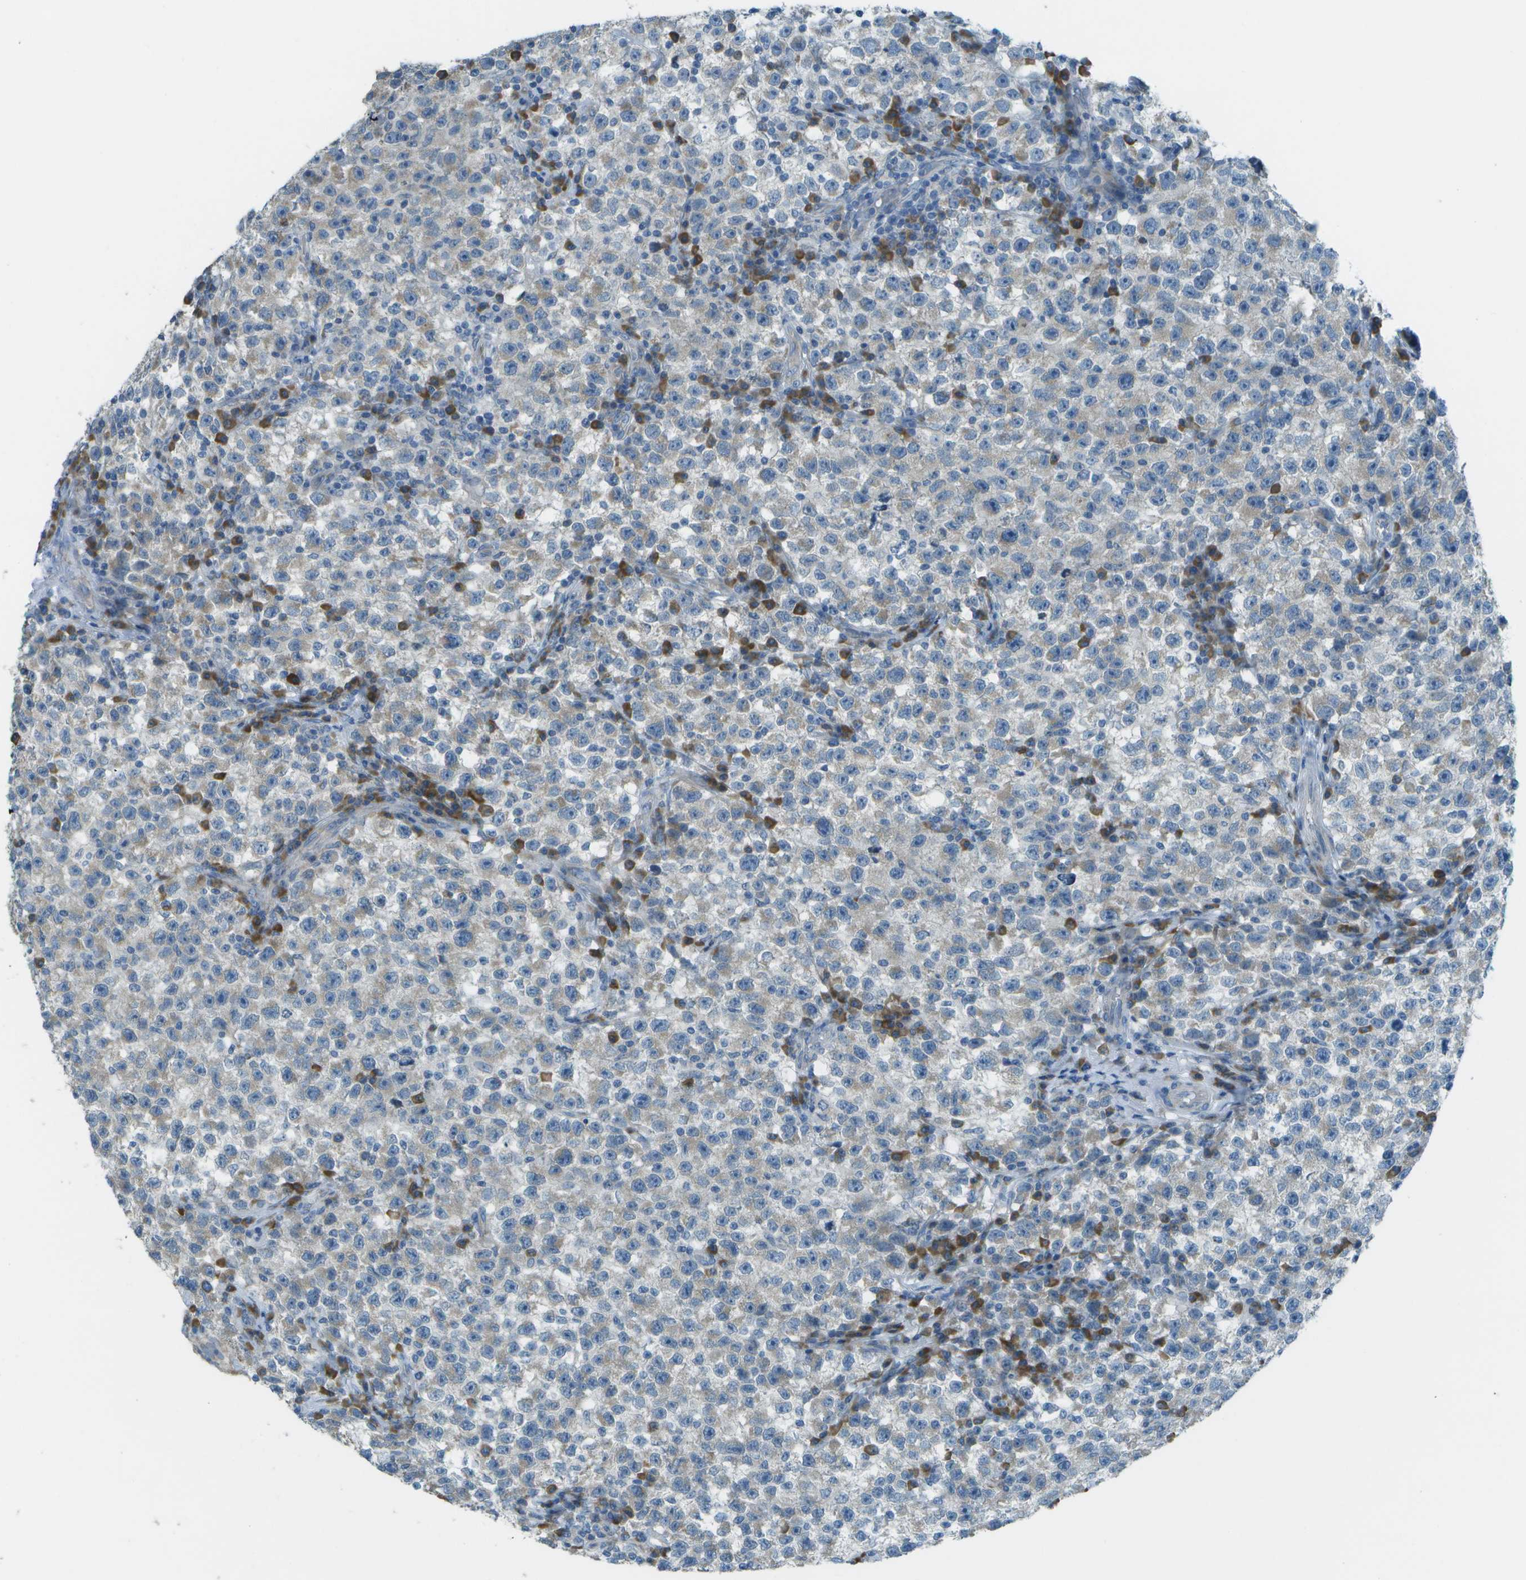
{"staining": {"intensity": "negative", "quantity": "none", "location": "none"}, "tissue": "testis cancer", "cell_type": "Tumor cells", "image_type": "cancer", "snomed": [{"axis": "morphology", "description": "Seminoma, NOS"}, {"axis": "topography", "description": "Testis"}], "caption": "Immunohistochemical staining of seminoma (testis) shows no significant positivity in tumor cells.", "gene": "KCTD3", "patient": {"sex": "male", "age": 22}}